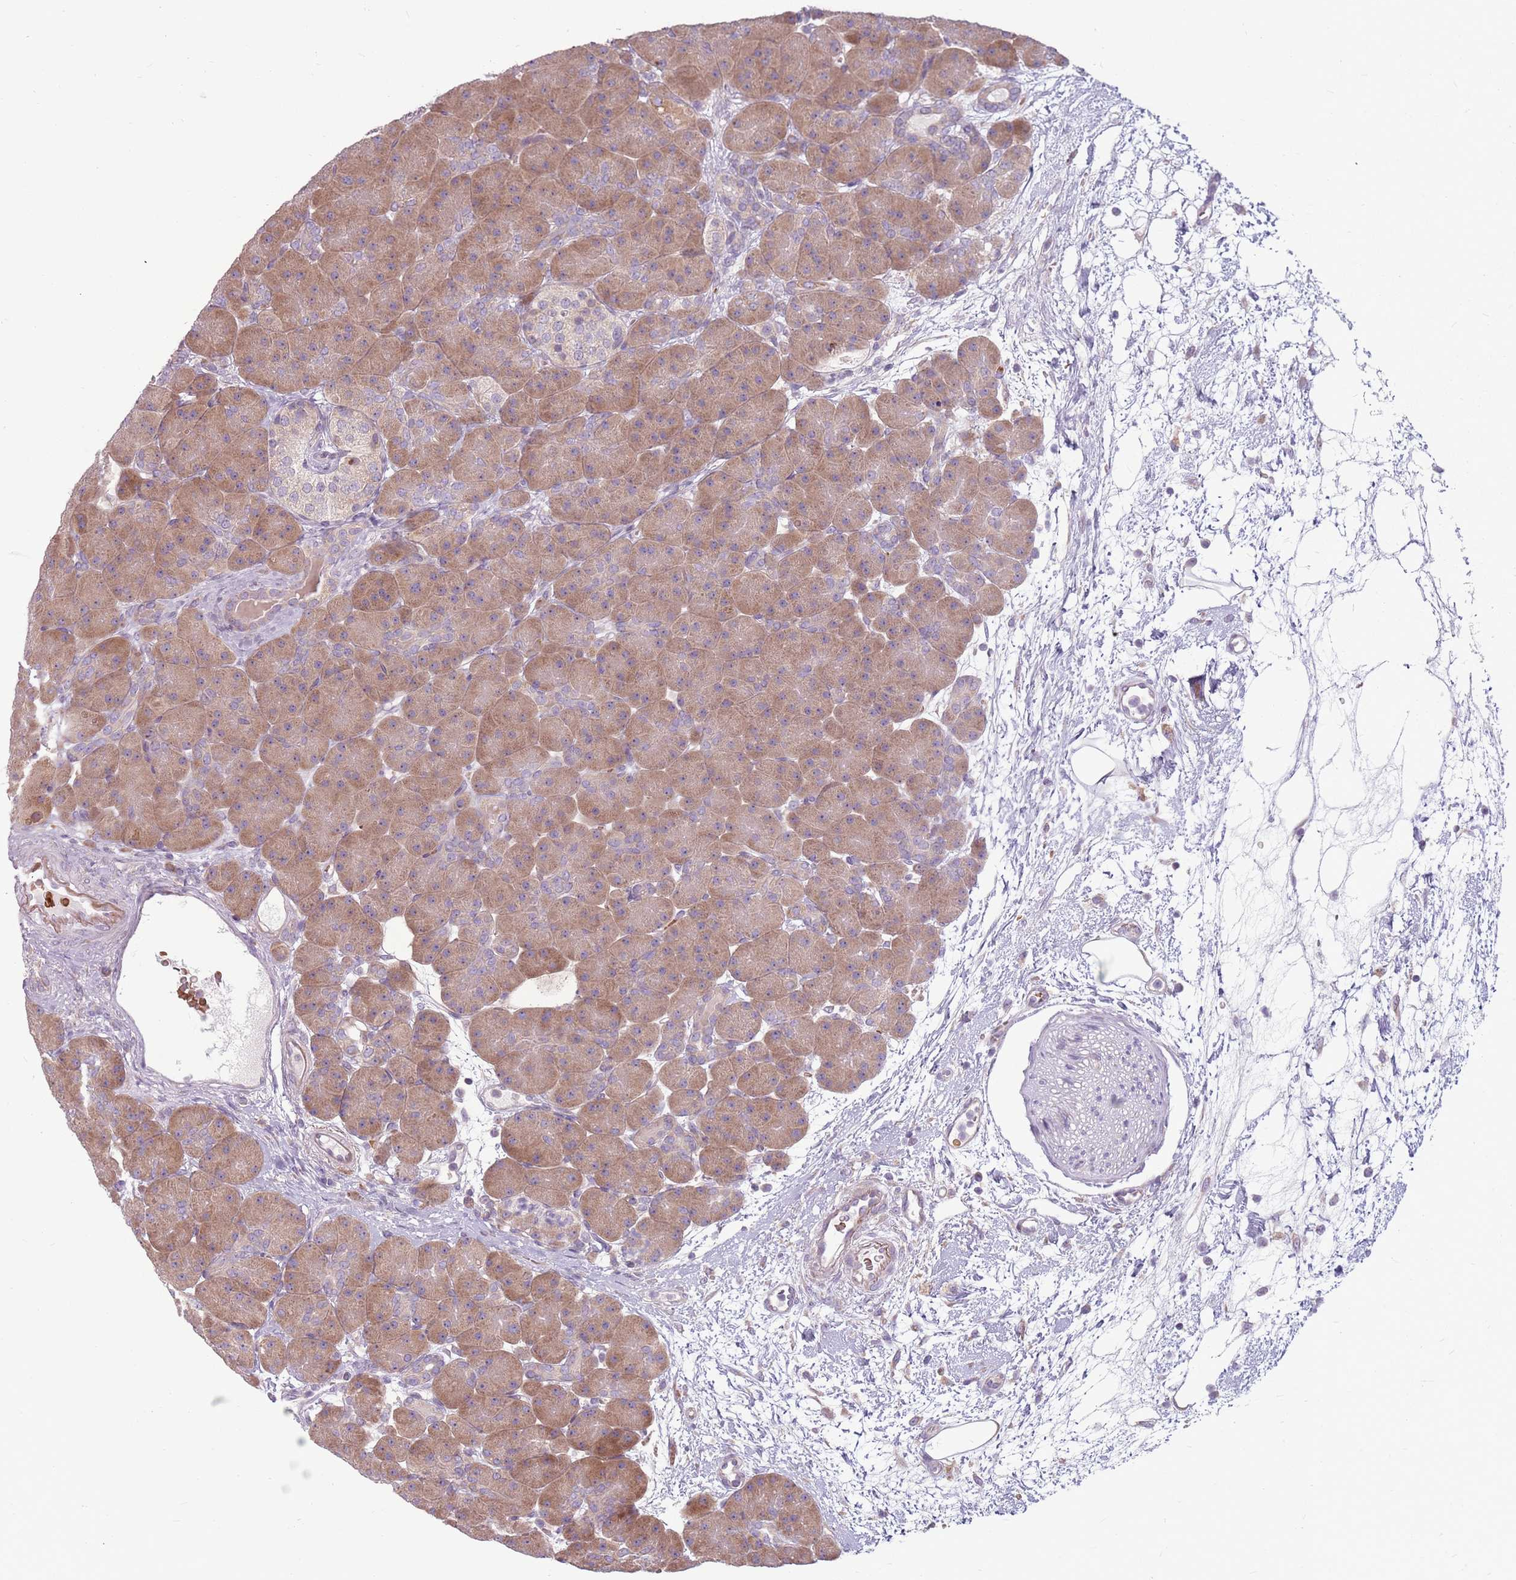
{"staining": {"intensity": "moderate", "quantity": "25%-75%", "location": "cytoplasmic/membranous"}, "tissue": "pancreas", "cell_type": "Exocrine glandular cells", "image_type": "normal", "snomed": [{"axis": "morphology", "description": "Normal tissue, NOS"}, {"axis": "topography", "description": "Pancreas"}], "caption": "DAB (3,3'-diaminobenzidine) immunohistochemical staining of normal human pancreas shows moderate cytoplasmic/membranous protein expression in approximately 25%-75% of exocrine glandular cells. (Stains: DAB in brown, nuclei in blue, Microscopy: brightfield microscopy at high magnification).", "gene": "HSPA14", "patient": {"sex": "male", "age": 66}}